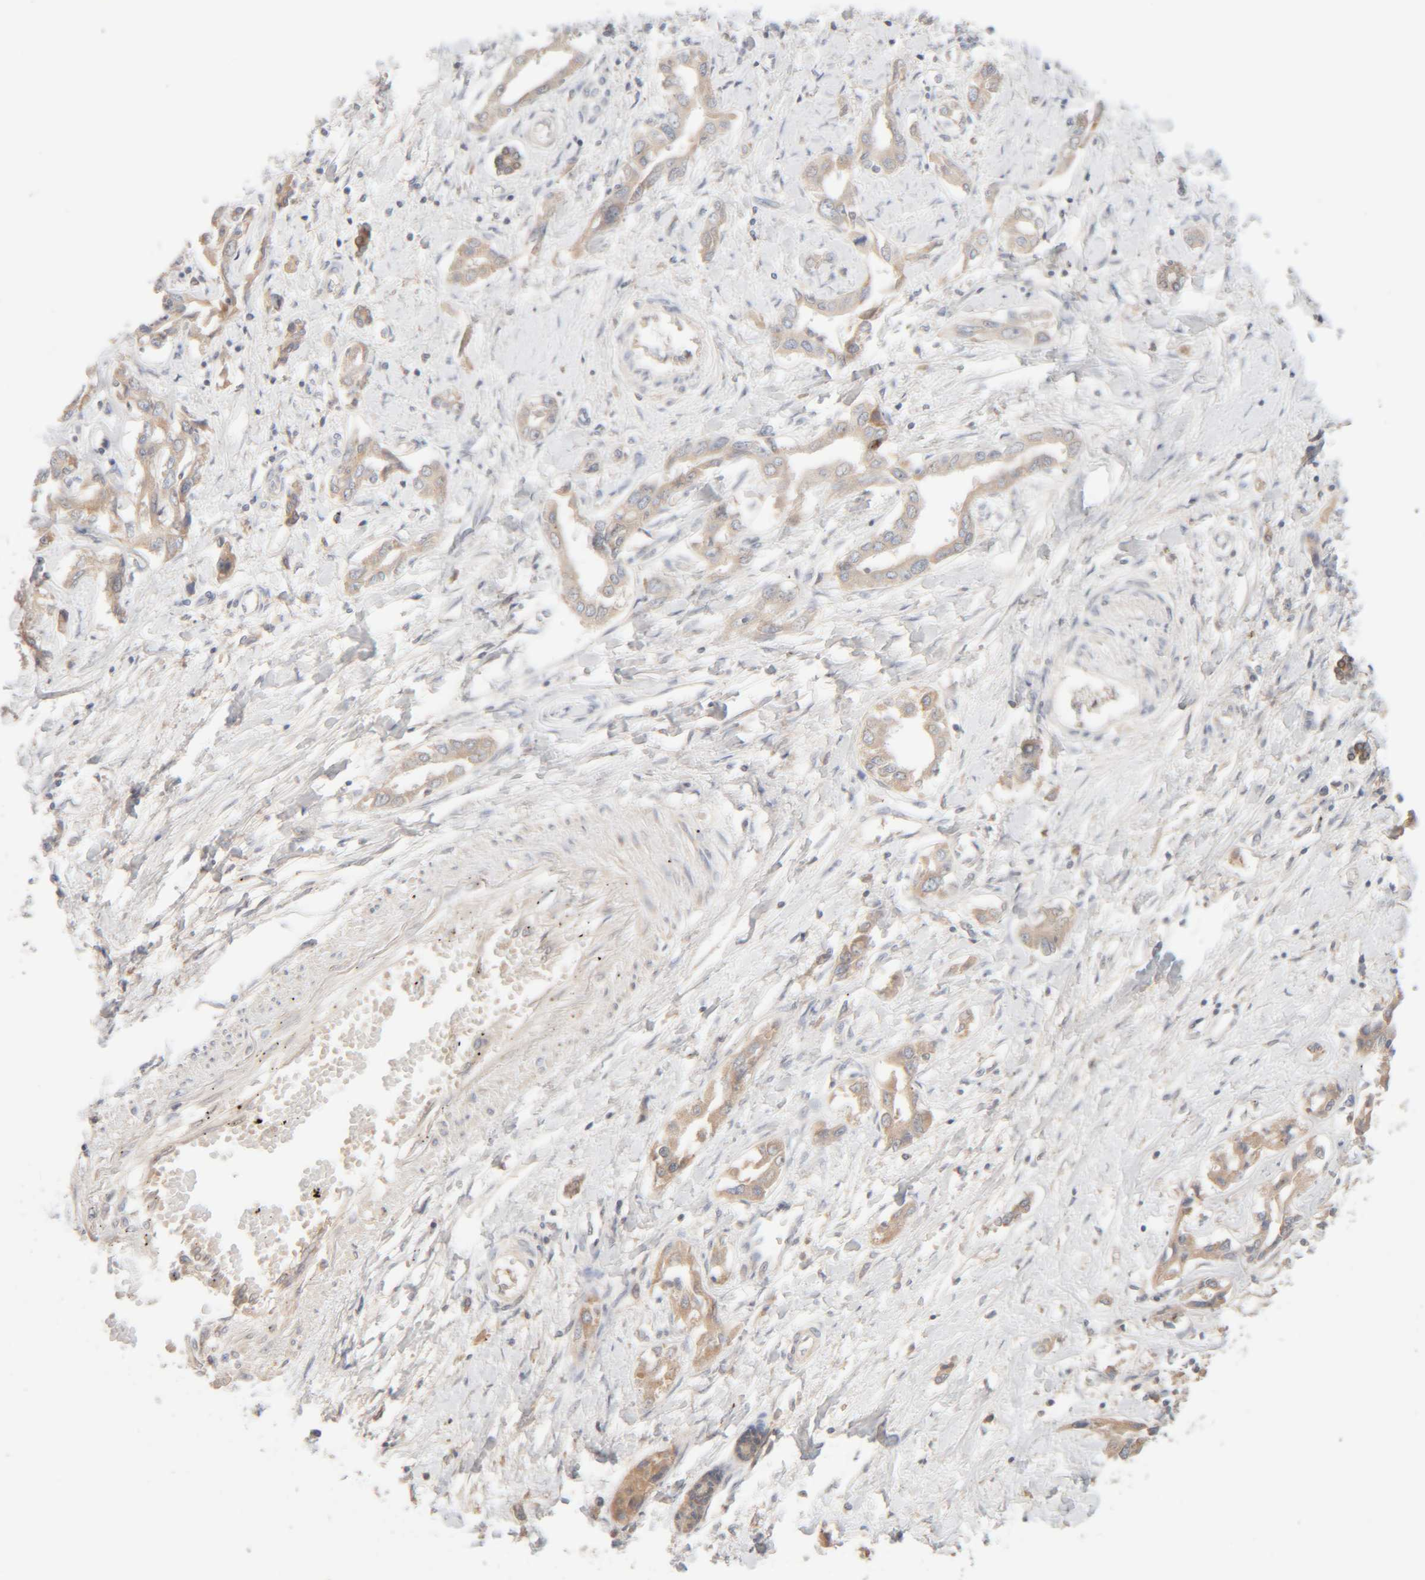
{"staining": {"intensity": "weak", "quantity": "25%-75%", "location": "cytoplasmic/membranous"}, "tissue": "liver cancer", "cell_type": "Tumor cells", "image_type": "cancer", "snomed": [{"axis": "morphology", "description": "Cholangiocarcinoma"}, {"axis": "topography", "description": "Liver"}], "caption": "Immunohistochemical staining of cholangiocarcinoma (liver) reveals low levels of weak cytoplasmic/membranous staining in about 25%-75% of tumor cells.", "gene": "RIDA", "patient": {"sex": "male", "age": 59}}